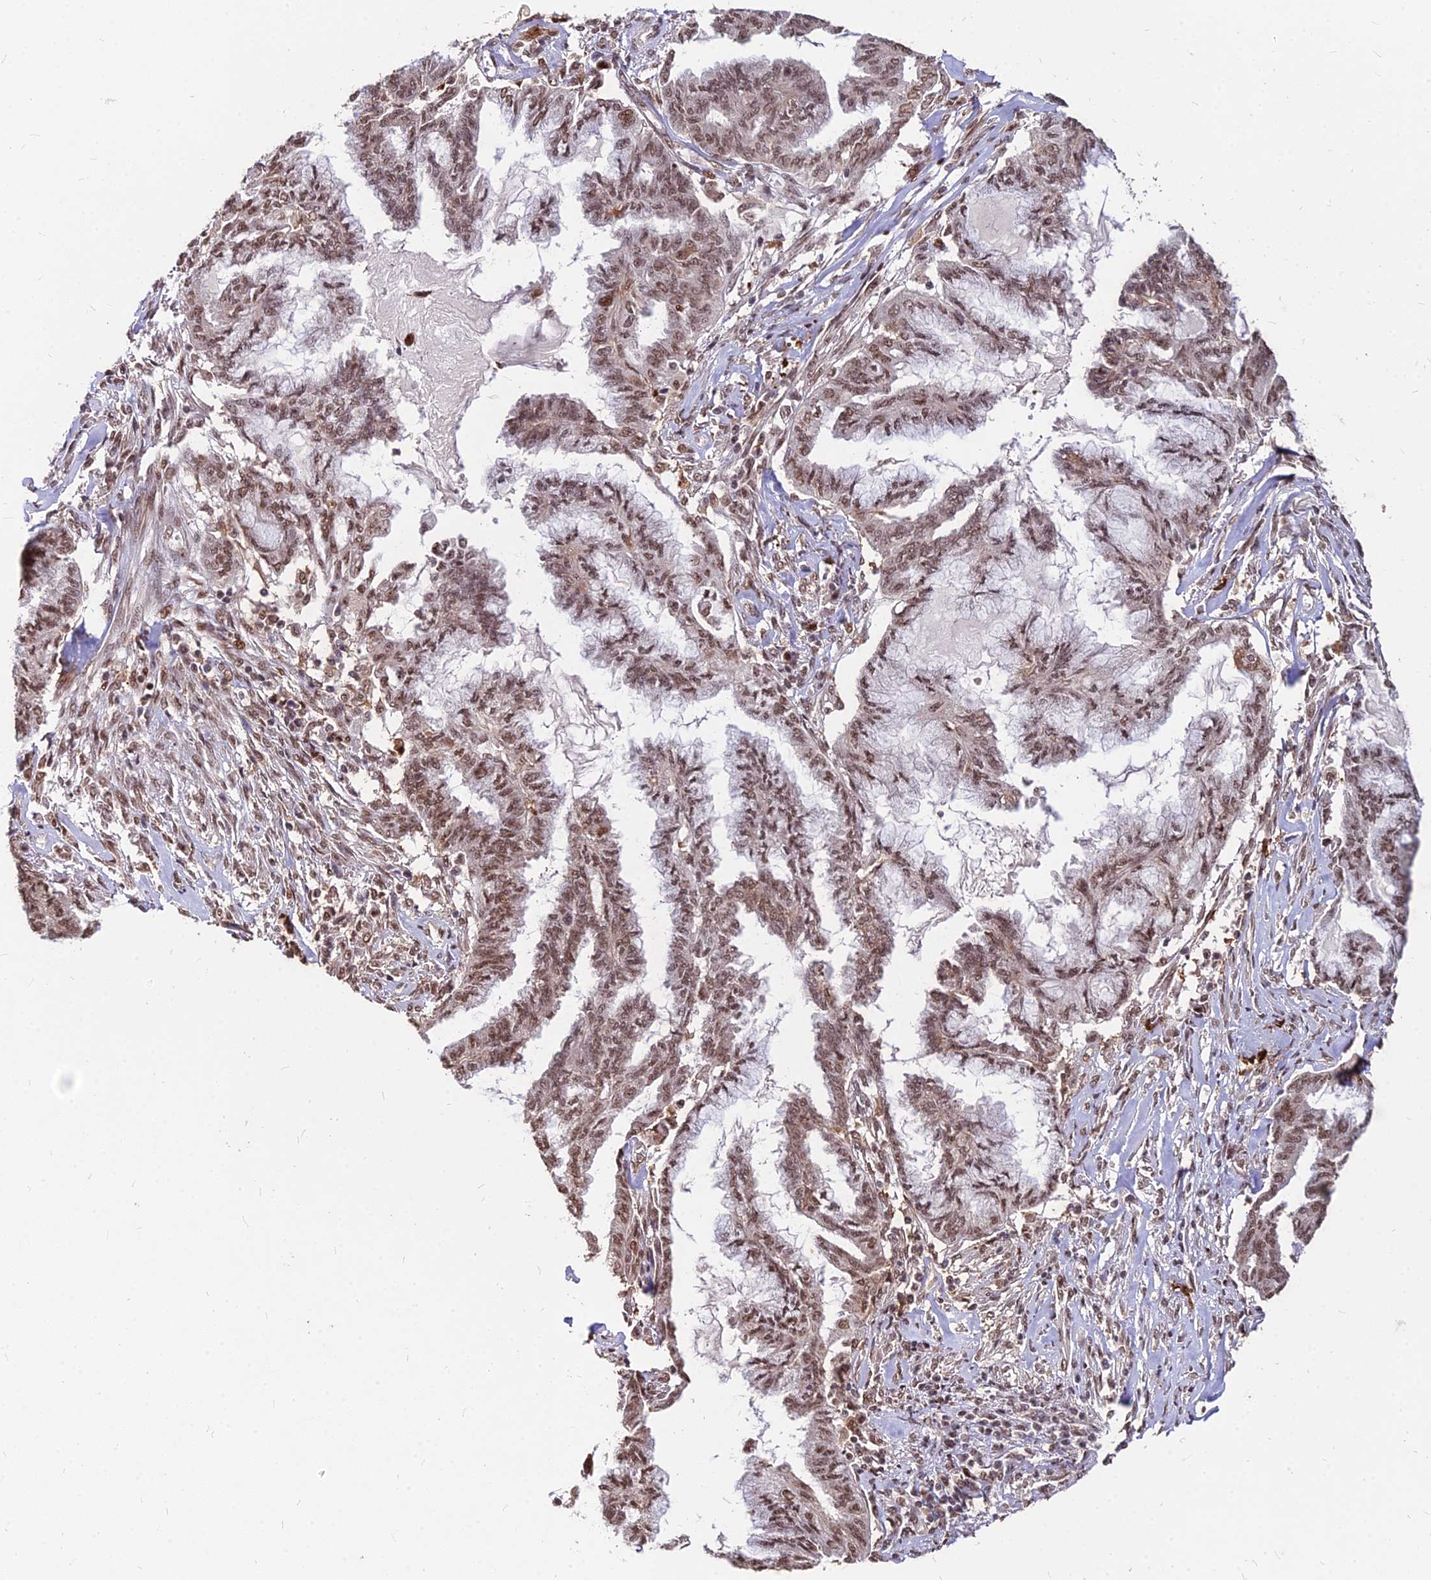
{"staining": {"intensity": "moderate", "quantity": ">75%", "location": "nuclear"}, "tissue": "endometrial cancer", "cell_type": "Tumor cells", "image_type": "cancer", "snomed": [{"axis": "morphology", "description": "Adenocarcinoma, NOS"}, {"axis": "topography", "description": "Endometrium"}], "caption": "High-power microscopy captured an immunohistochemistry image of adenocarcinoma (endometrial), revealing moderate nuclear expression in approximately >75% of tumor cells.", "gene": "ZBED4", "patient": {"sex": "female", "age": 86}}